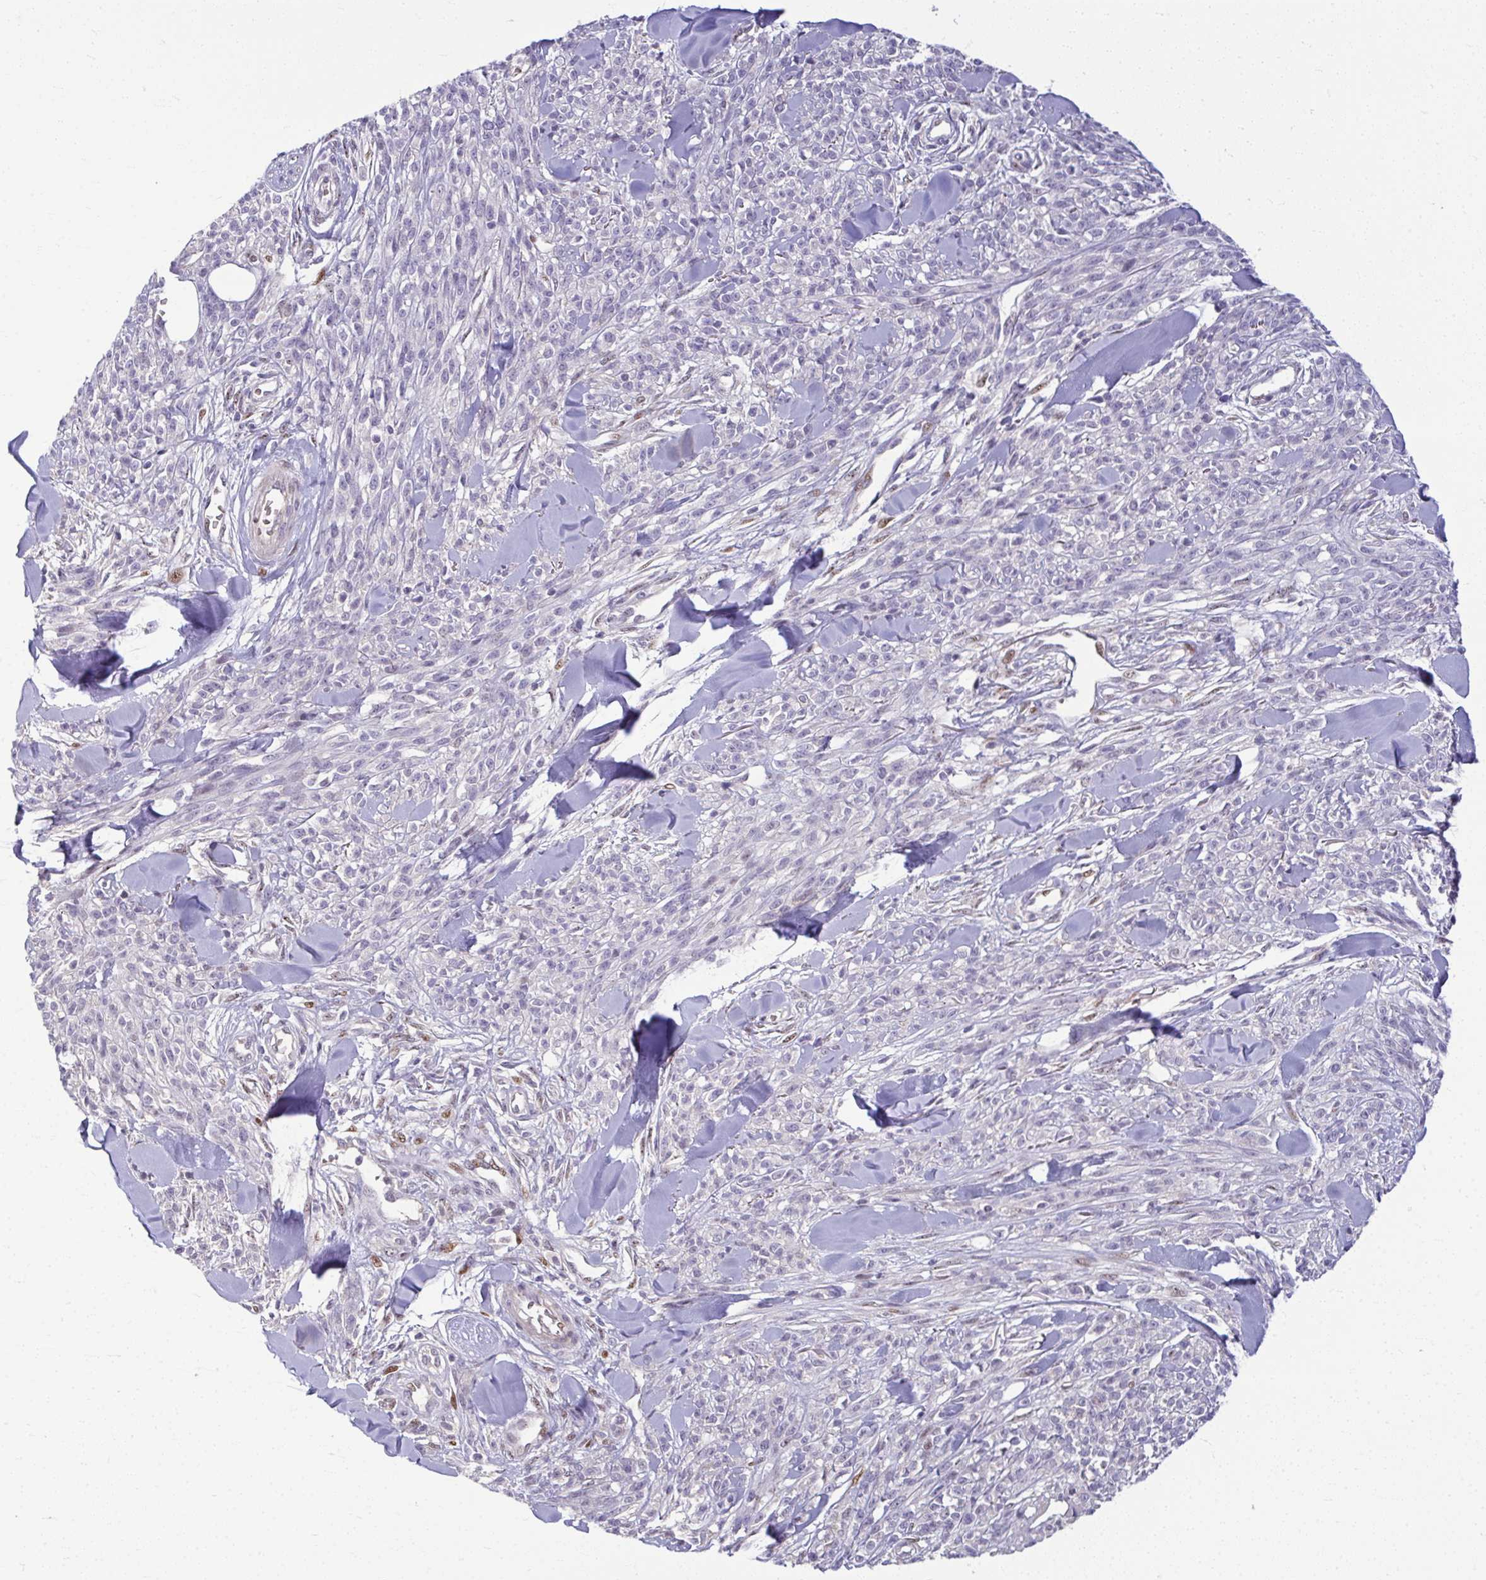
{"staining": {"intensity": "negative", "quantity": "none", "location": "none"}, "tissue": "melanoma", "cell_type": "Tumor cells", "image_type": "cancer", "snomed": [{"axis": "morphology", "description": "Malignant melanoma, NOS"}, {"axis": "topography", "description": "Skin"}, {"axis": "topography", "description": "Skin of trunk"}], "caption": "This is a image of IHC staining of melanoma, which shows no staining in tumor cells.", "gene": "ODF1", "patient": {"sex": "male", "age": 74}}